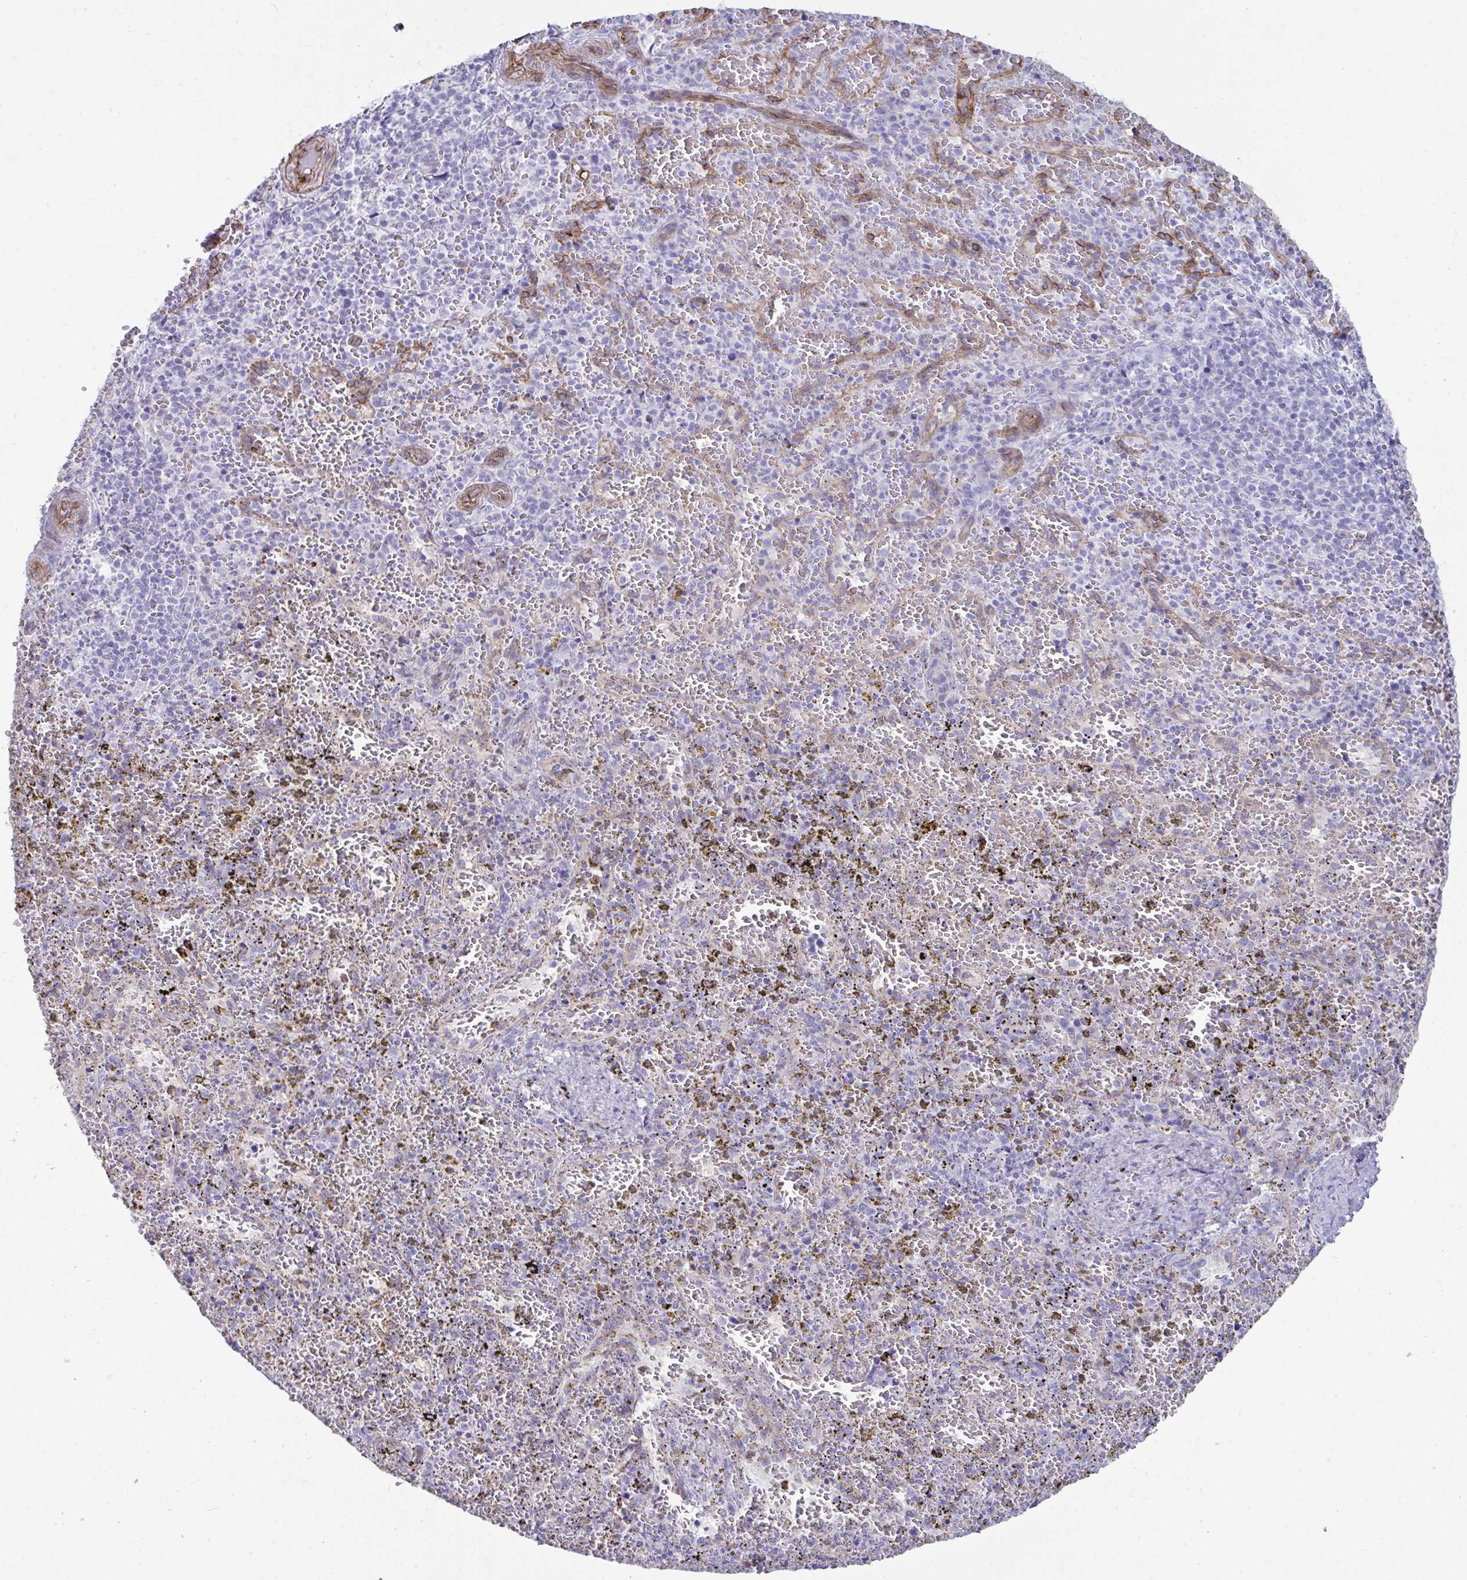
{"staining": {"intensity": "negative", "quantity": "none", "location": "none"}, "tissue": "spleen", "cell_type": "Cells in red pulp", "image_type": "normal", "snomed": [{"axis": "morphology", "description": "Normal tissue, NOS"}, {"axis": "topography", "description": "Spleen"}], "caption": "Human spleen stained for a protein using IHC demonstrates no staining in cells in red pulp.", "gene": "UBL3", "patient": {"sex": "female", "age": 50}}